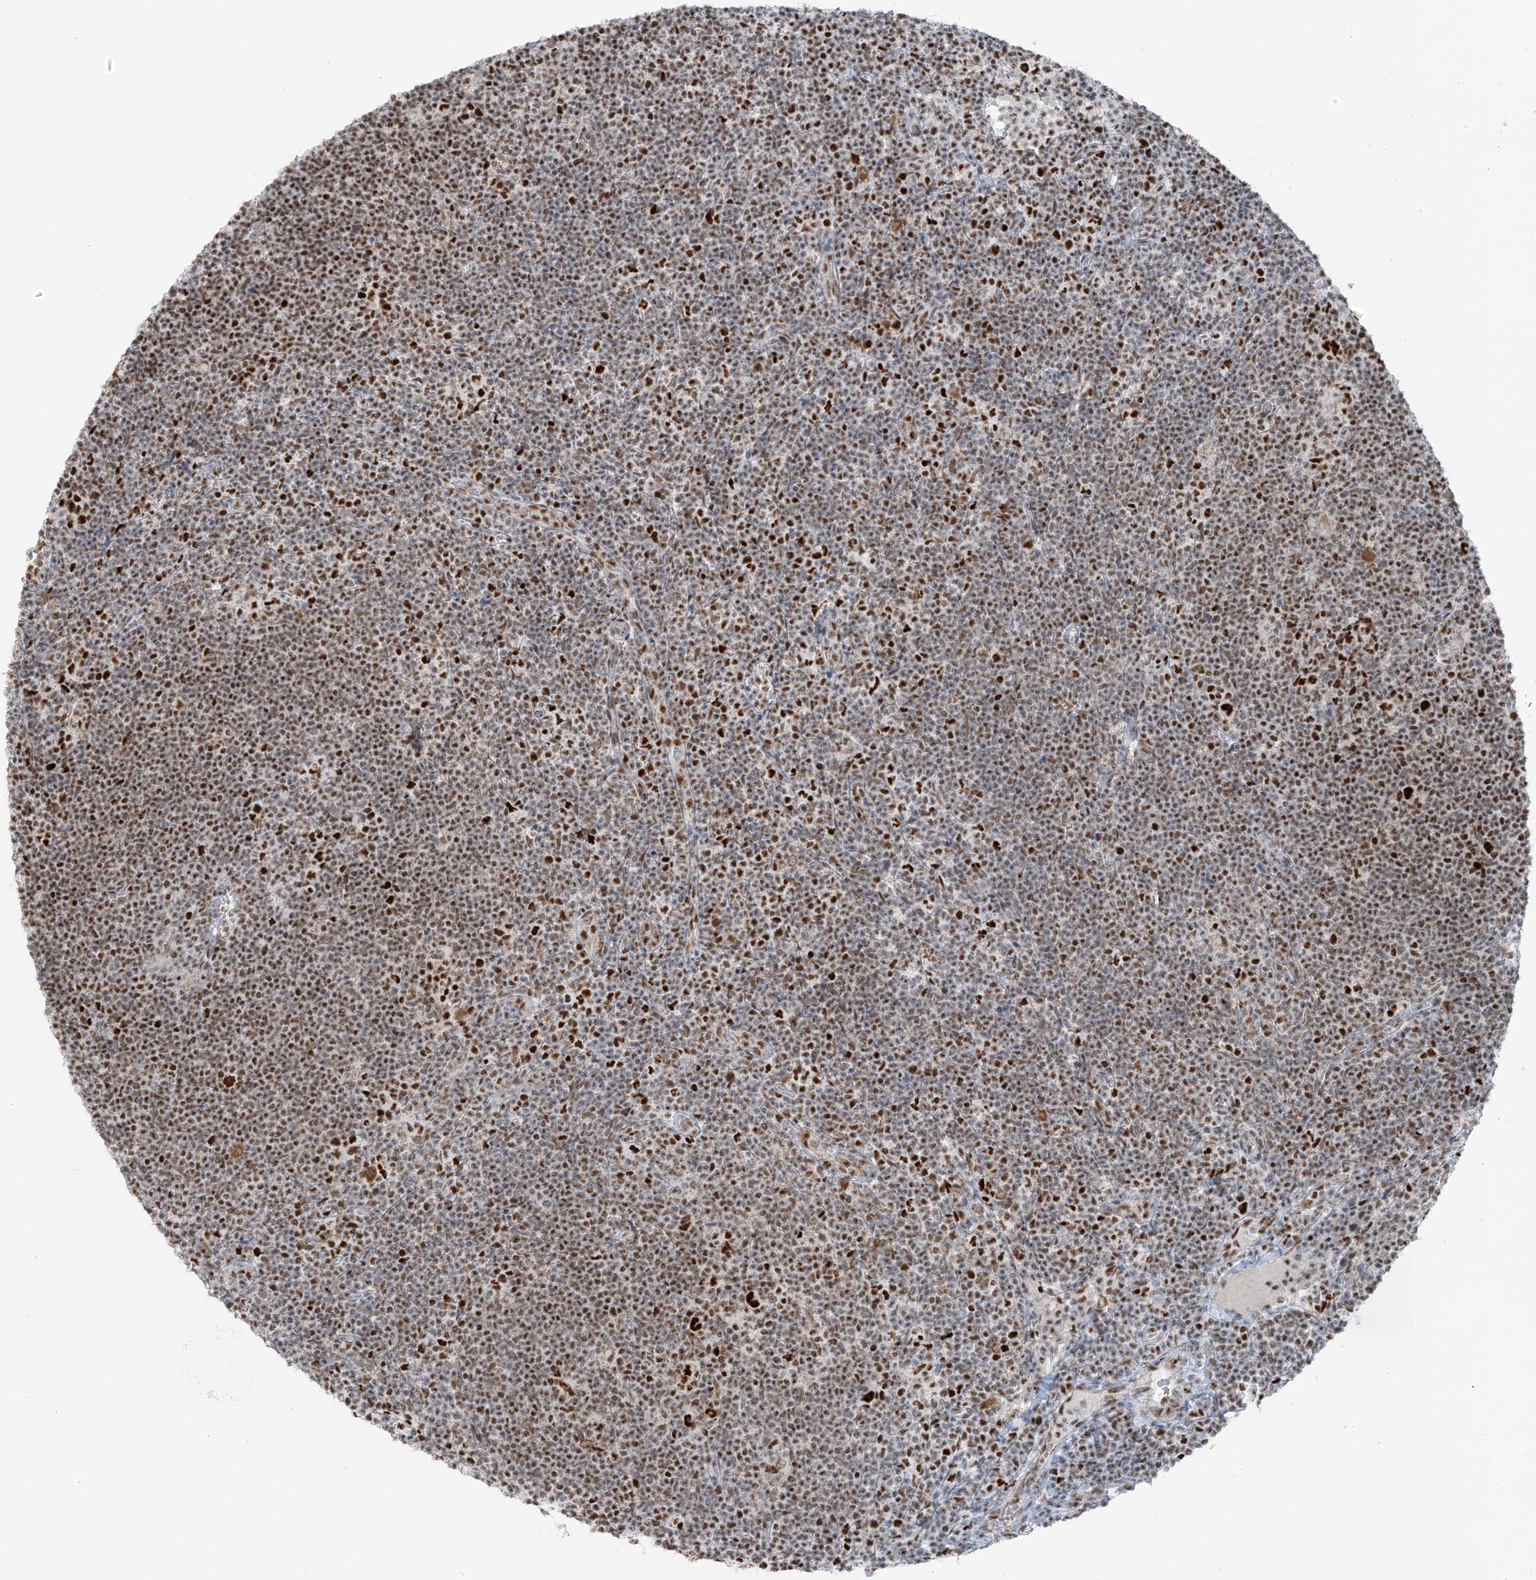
{"staining": {"intensity": "strong", "quantity": ">75%", "location": "cytoplasmic/membranous,nuclear"}, "tissue": "lymphoma", "cell_type": "Tumor cells", "image_type": "cancer", "snomed": [{"axis": "morphology", "description": "Hodgkin's disease, NOS"}, {"axis": "topography", "description": "Lymph node"}], "caption": "Immunohistochemical staining of human Hodgkin's disease exhibits strong cytoplasmic/membranous and nuclear protein staining in about >75% of tumor cells.", "gene": "WRNIP1", "patient": {"sex": "female", "age": 57}}